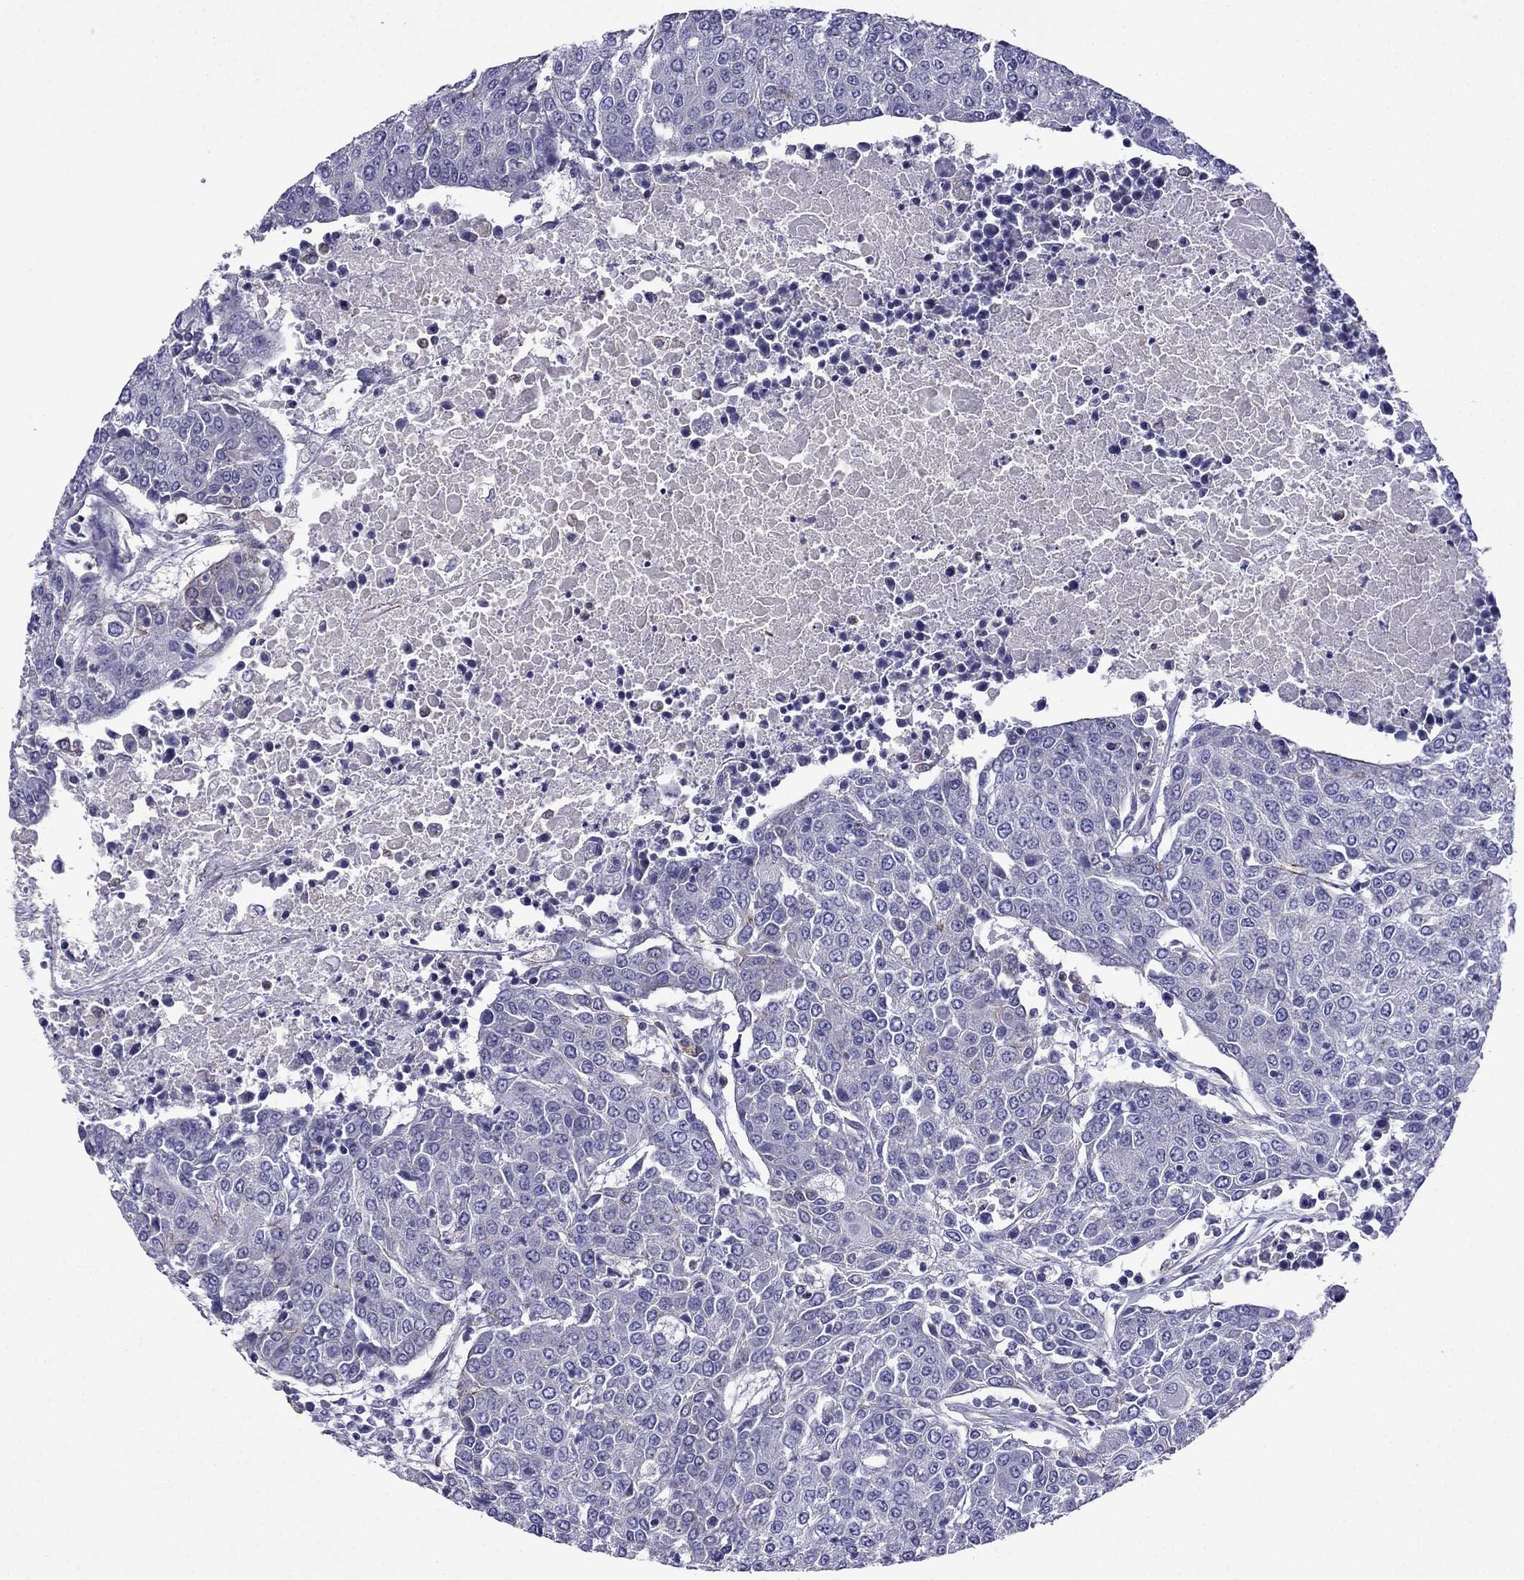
{"staining": {"intensity": "negative", "quantity": "none", "location": "none"}, "tissue": "urothelial cancer", "cell_type": "Tumor cells", "image_type": "cancer", "snomed": [{"axis": "morphology", "description": "Urothelial carcinoma, High grade"}, {"axis": "topography", "description": "Urinary bladder"}], "caption": "DAB immunohistochemical staining of urothelial cancer displays no significant staining in tumor cells.", "gene": "GNAL", "patient": {"sex": "female", "age": 85}}